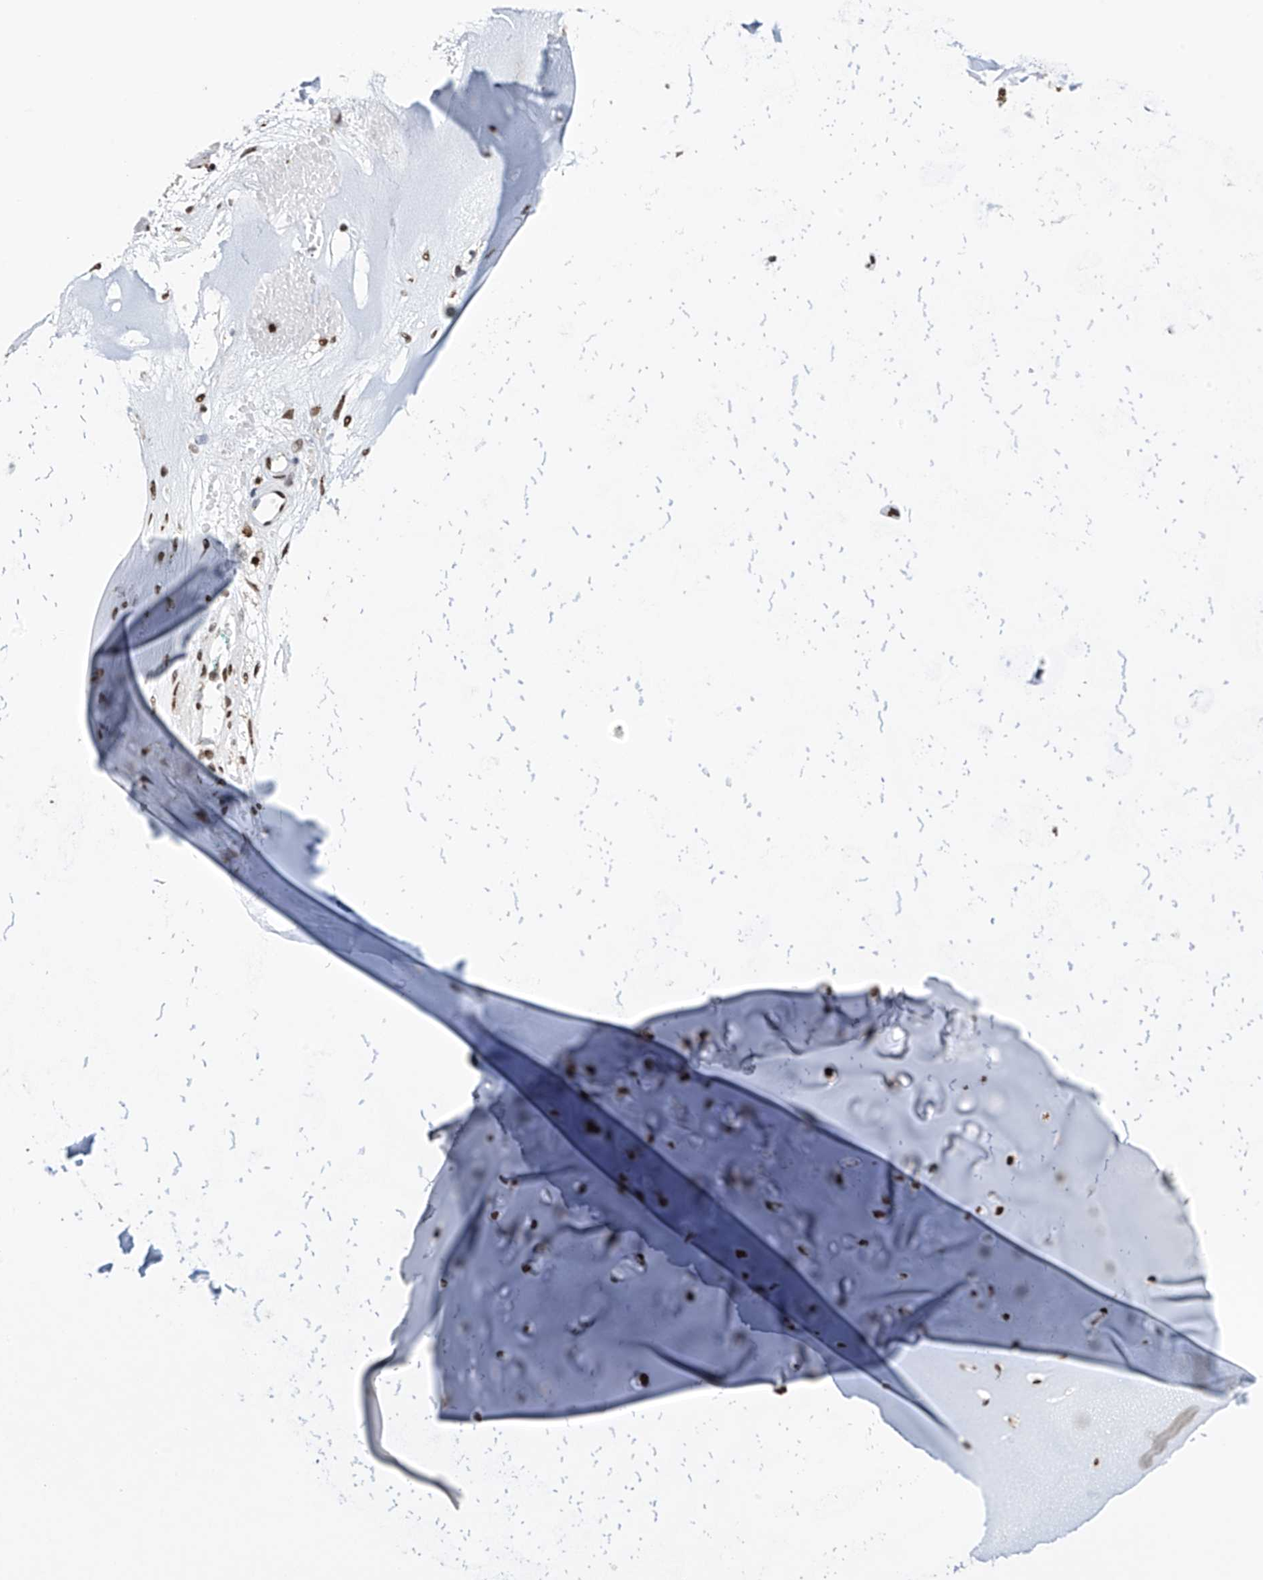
{"staining": {"intensity": "moderate", "quantity": "25%-75%", "location": "nuclear"}, "tissue": "adipose tissue", "cell_type": "Adipocytes", "image_type": "normal", "snomed": [{"axis": "morphology", "description": "Normal tissue, NOS"}, {"axis": "morphology", "description": "Basal cell carcinoma"}, {"axis": "topography", "description": "Cartilage tissue"}, {"axis": "topography", "description": "Nasopharynx"}, {"axis": "topography", "description": "Oral tissue"}], "caption": "Immunohistochemical staining of benign human adipose tissue shows moderate nuclear protein staining in about 25%-75% of adipocytes. Using DAB (3,3'-diaminobenzidine) (brown) and hematoxylin (blue) stains, captured at high magnification using brightfield microscopy.", "gene": "APLF", "patient": {"sex": "female", "age": 77}}